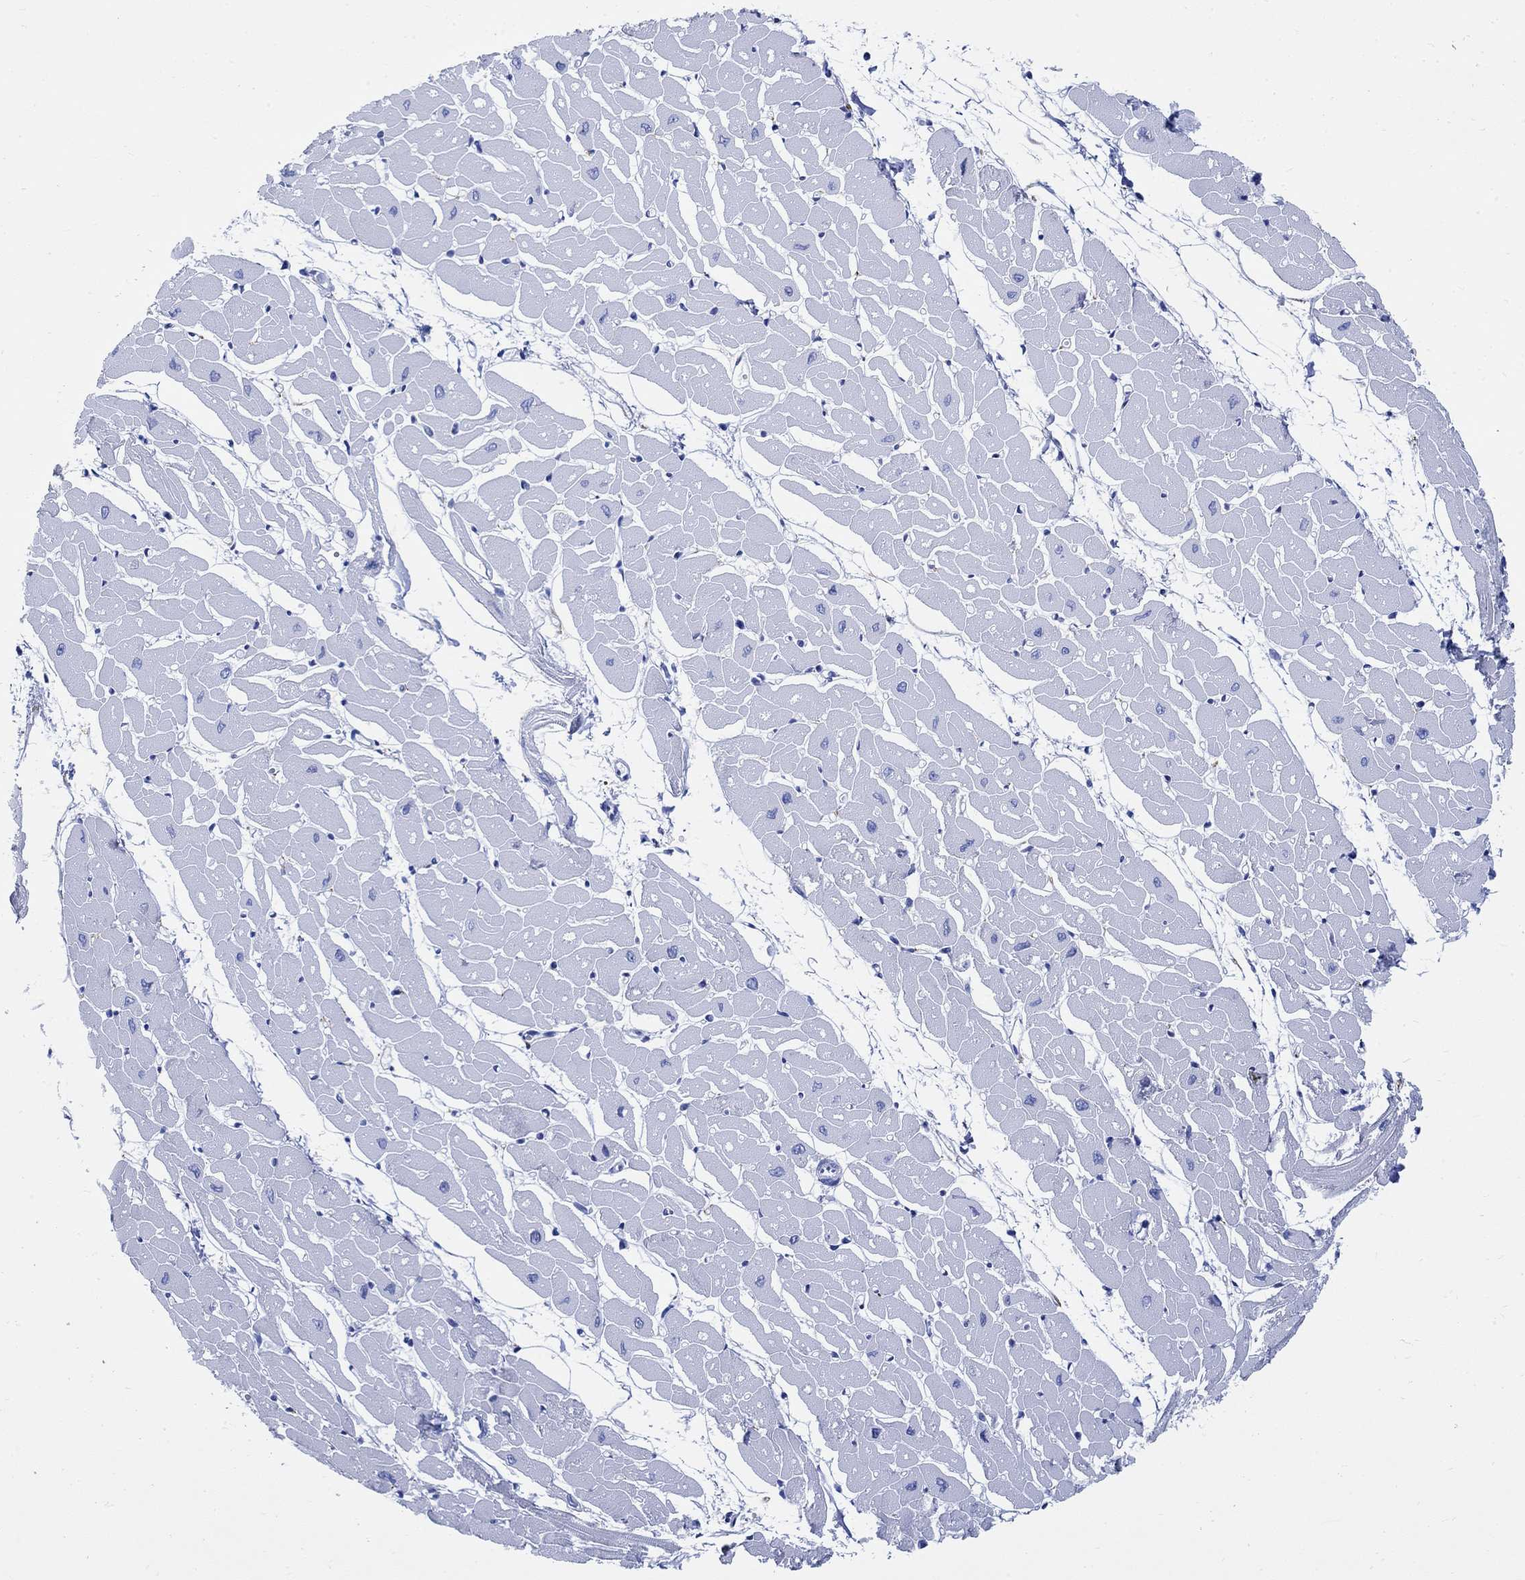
{"staining": {"intensity": "negative", "quantity": "none", "location": "none"}, "tissue": "heart muscle", "cell_type": "Cardiomyocytes", "image_type": "normal", "snomed": [{"axis": "morphology", "description": "Normal tissue, NOS"}, {"axis": "topography", "description": "Heart"}], "caption": "An image of heart muscle stained for a protein reveals no brown staining in cardiomyocytes.", "gene": "CPLX1", "patient": {"sex": "male", "age": 57}}